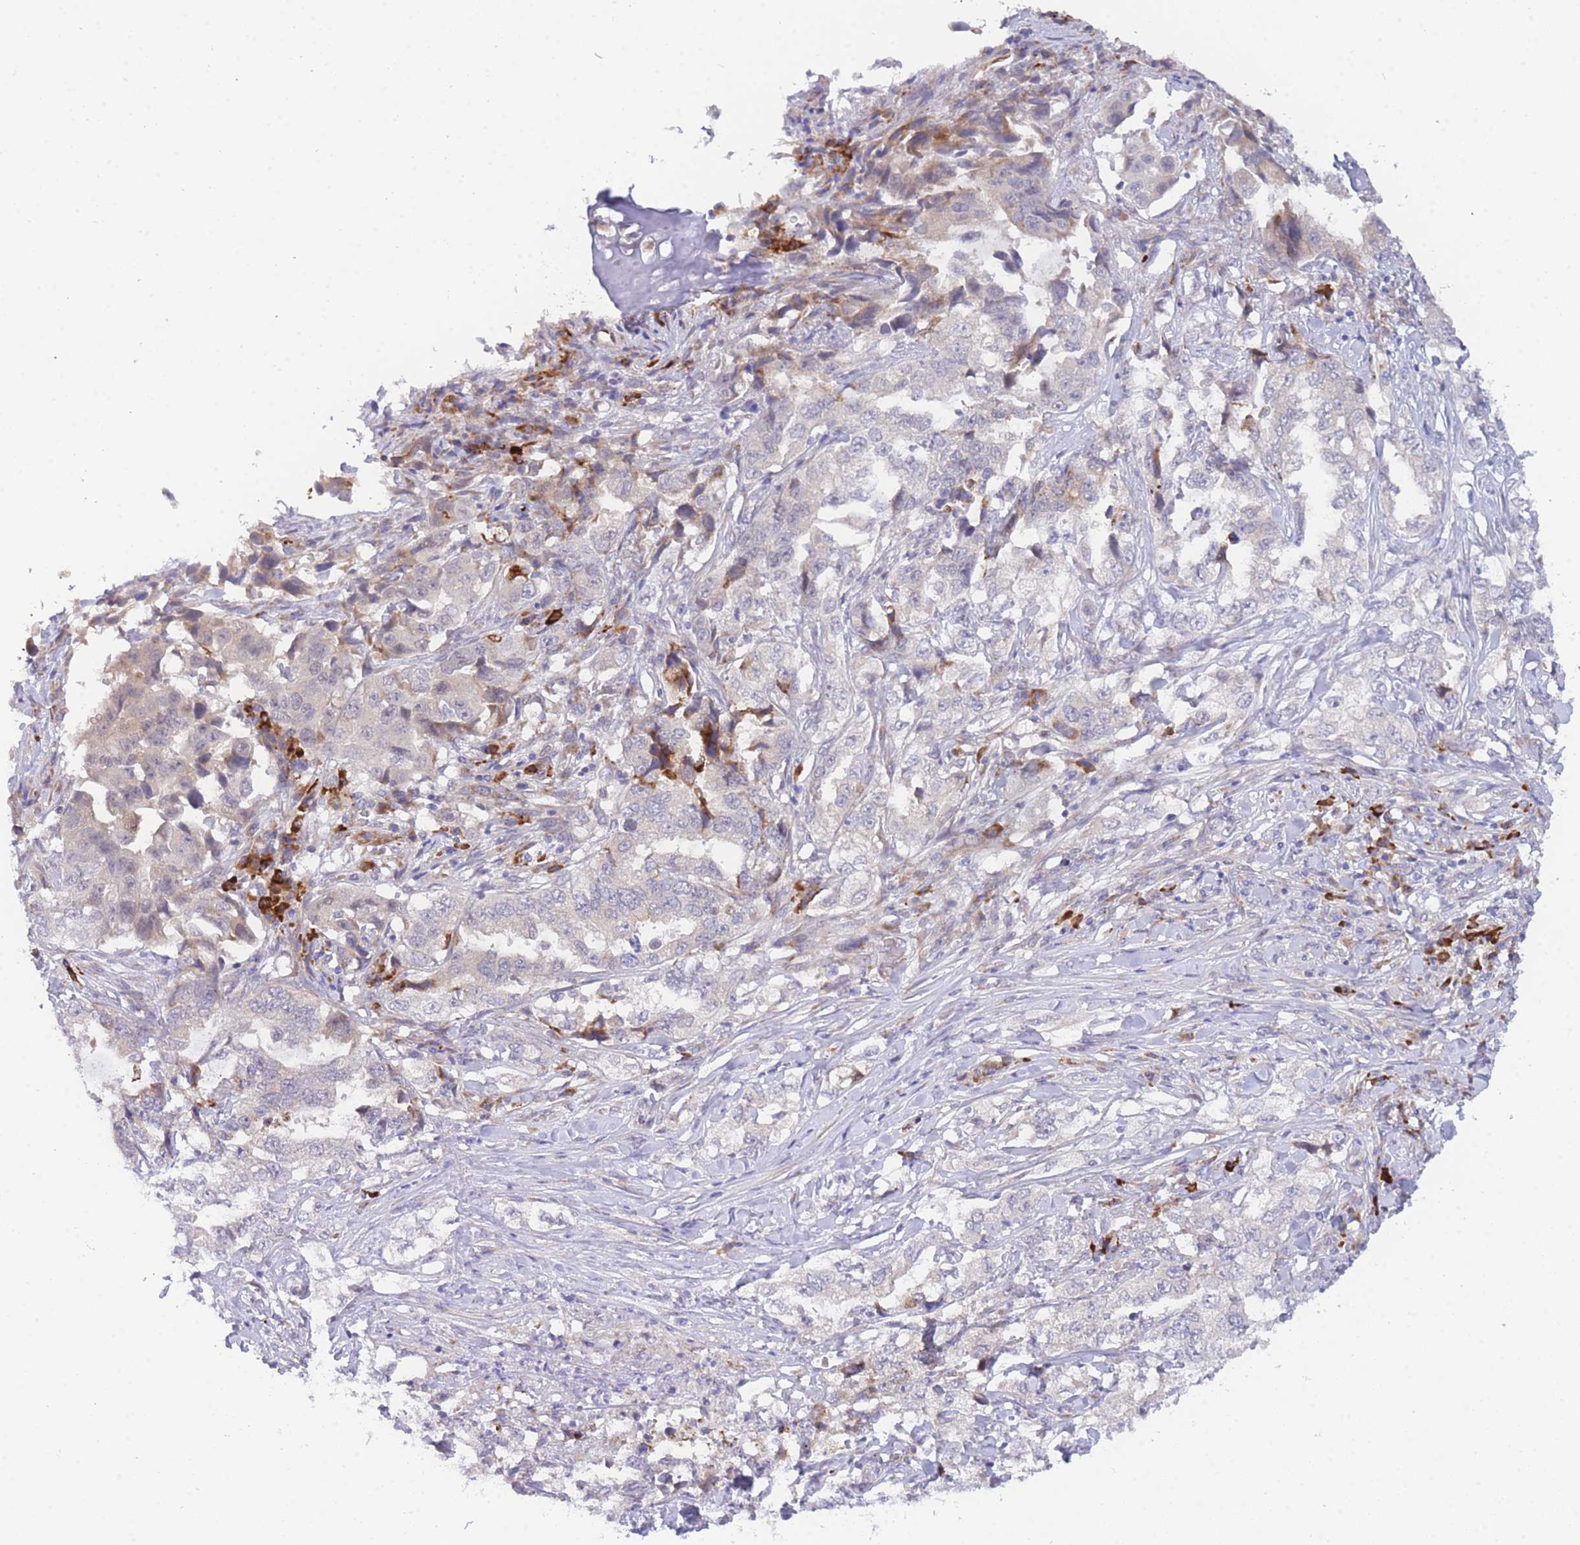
{"staining": {"intensity": "negative", "quantity": "none", "location": "none"}, "tissue": "lung cancer", "cell_type": "Tumor cells", "image_type": "cancer", "snomed": [{"axis": "morphology", "description": "Adenocarcinoma, NOS"}, {"axis": "topography", "description": "Lung"}], "caption": "Immunohistochemistry (IHC) of human lung cancer reveals no staining in tumor cells.", "gene": "ZNF510", "patient": {"sex": "female", "age": 51}}